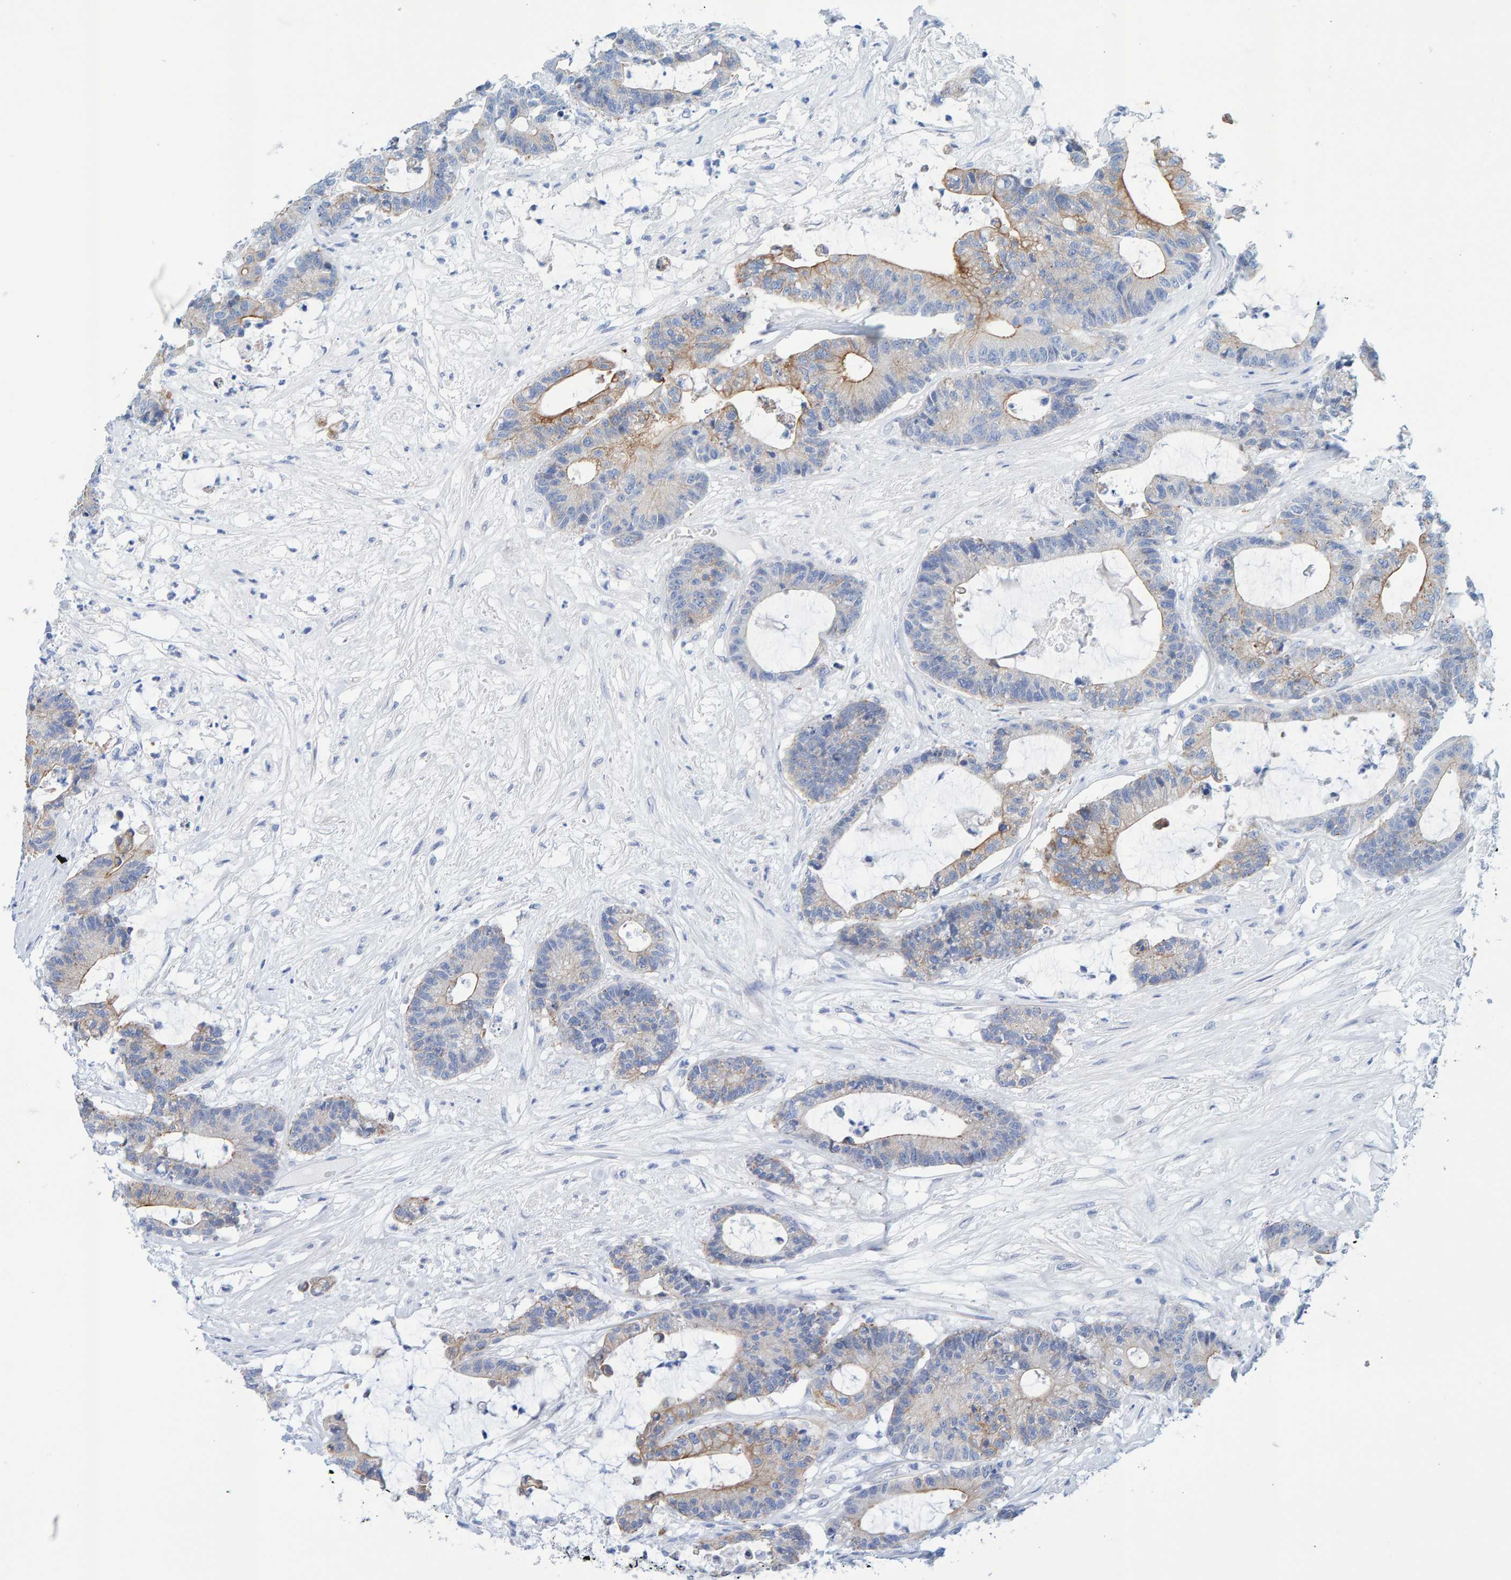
{"staining": {"intensity": "moderate", "quantity": "<25%", "location": "cytoplasmic/membranous"}, "tissue": "colorectal cancer", "cell_type": "Tumor cells", "image_type": "cancer", "snomed": [{"axis": "morphology", "description": "Adenocarcinoma, NOS"}, {"axis": "topography", "description": "Colon"}], "caption": "A photomicrograph showing moderate cytoplasmic/membranous positivity in approximately <25% of tumor cells in colorectal adenocarcinoma, as visualized by brown immunohistochemical staining.", "gene": "JAKMIP3", "patient": {"sex": "female", "age": 84}}